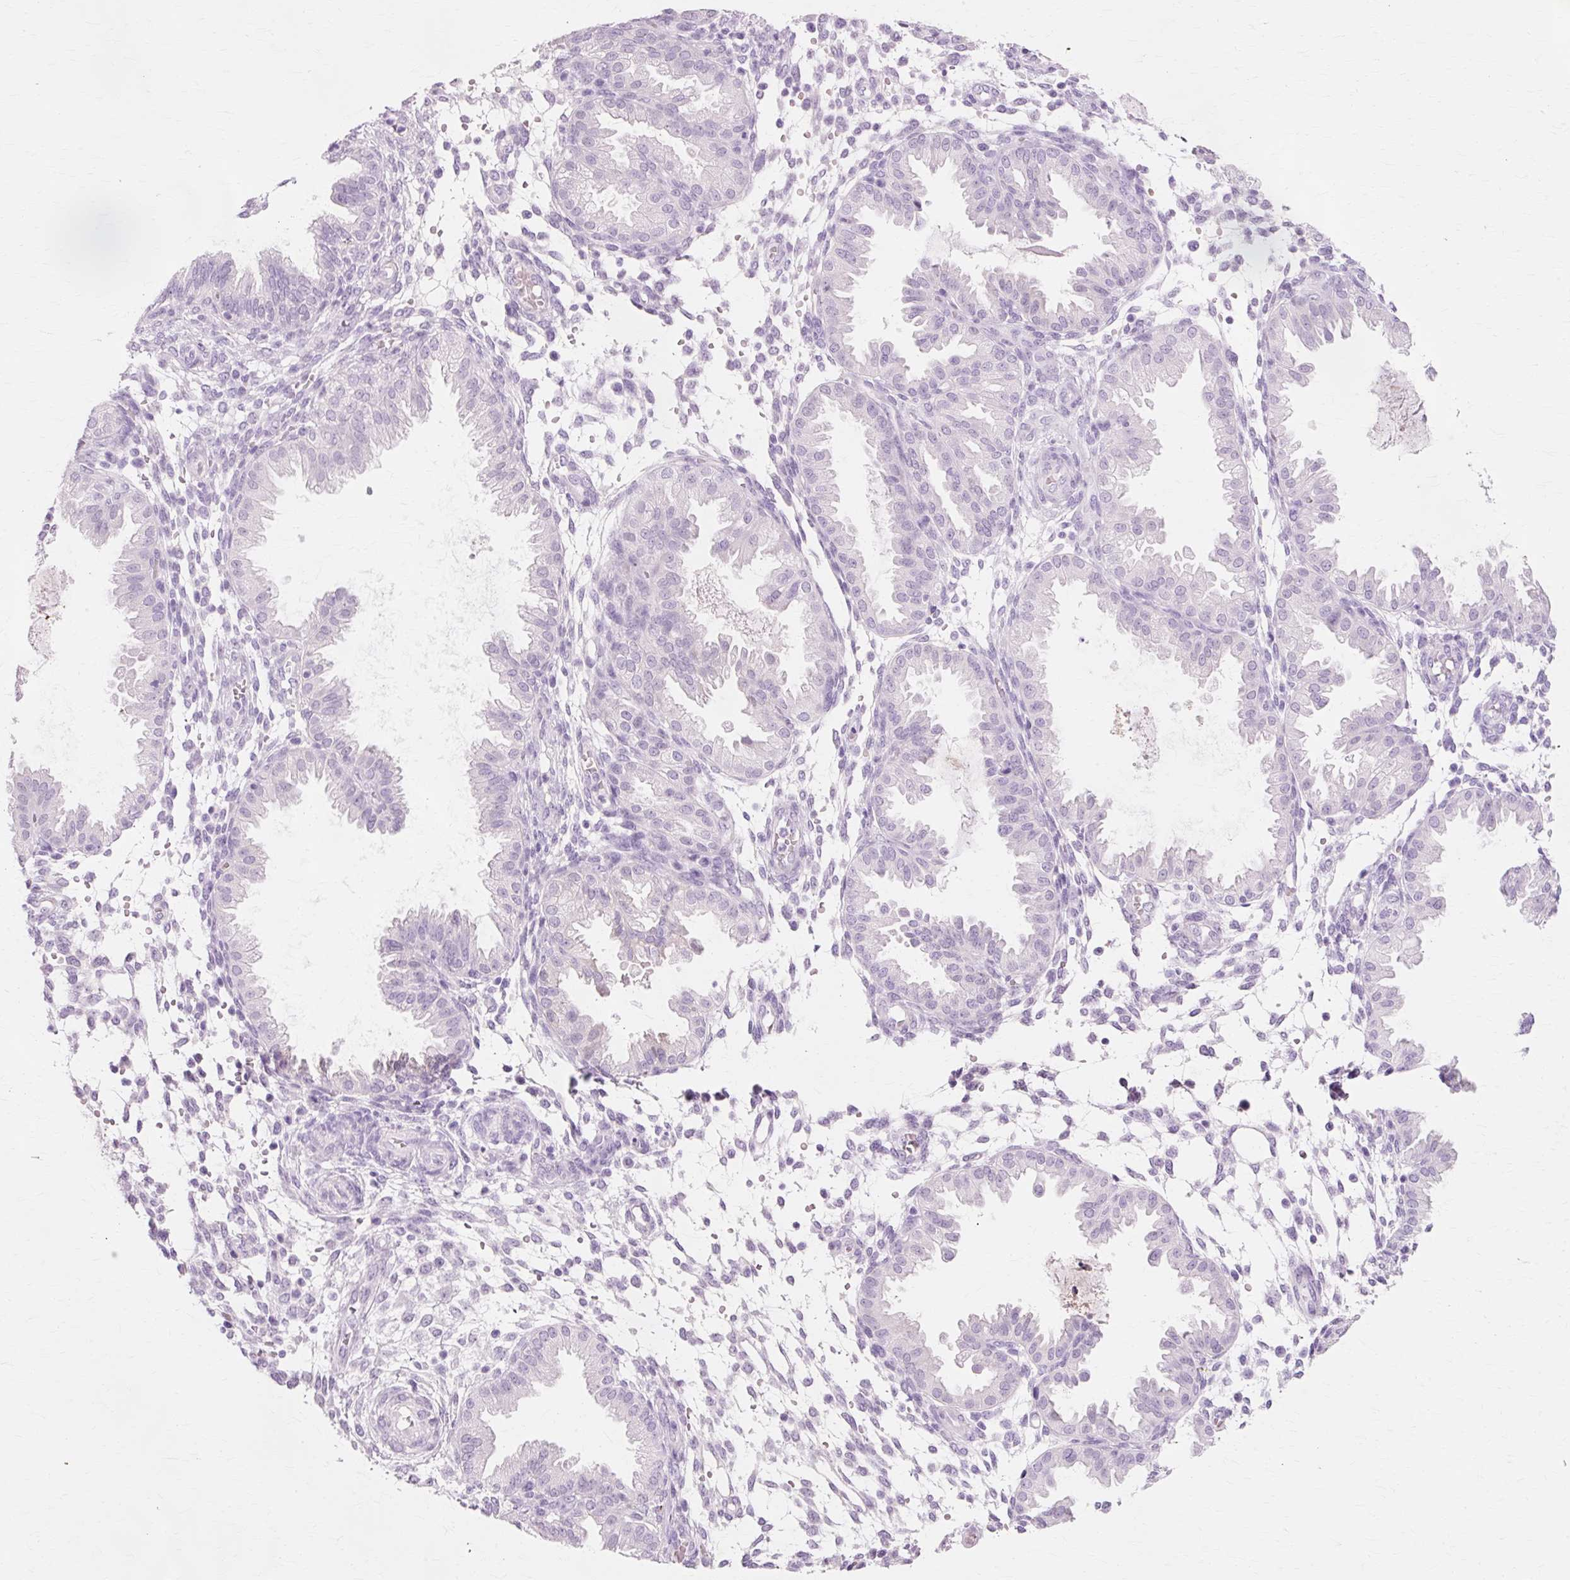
{"staining": {"intensity": "negative", "quantity": "none", "location": "none"}, "tissue": "endometrium", "cell_type": "Cells in endometrial stroma", "image_type": "normal", "snomed": [{"axis": "morphology", "description": "Normal tissue, NOS"}, {"axis": "topography", "description": "Endometrium"}], "caption": "Normal endometrium was stained to show a protein in brown. There is no significant positivity in cells in endometrial stroma. Nuclei are stained in blue.", "gene": "VN1R2", "patient": {"sex": "female", "age": 33}}